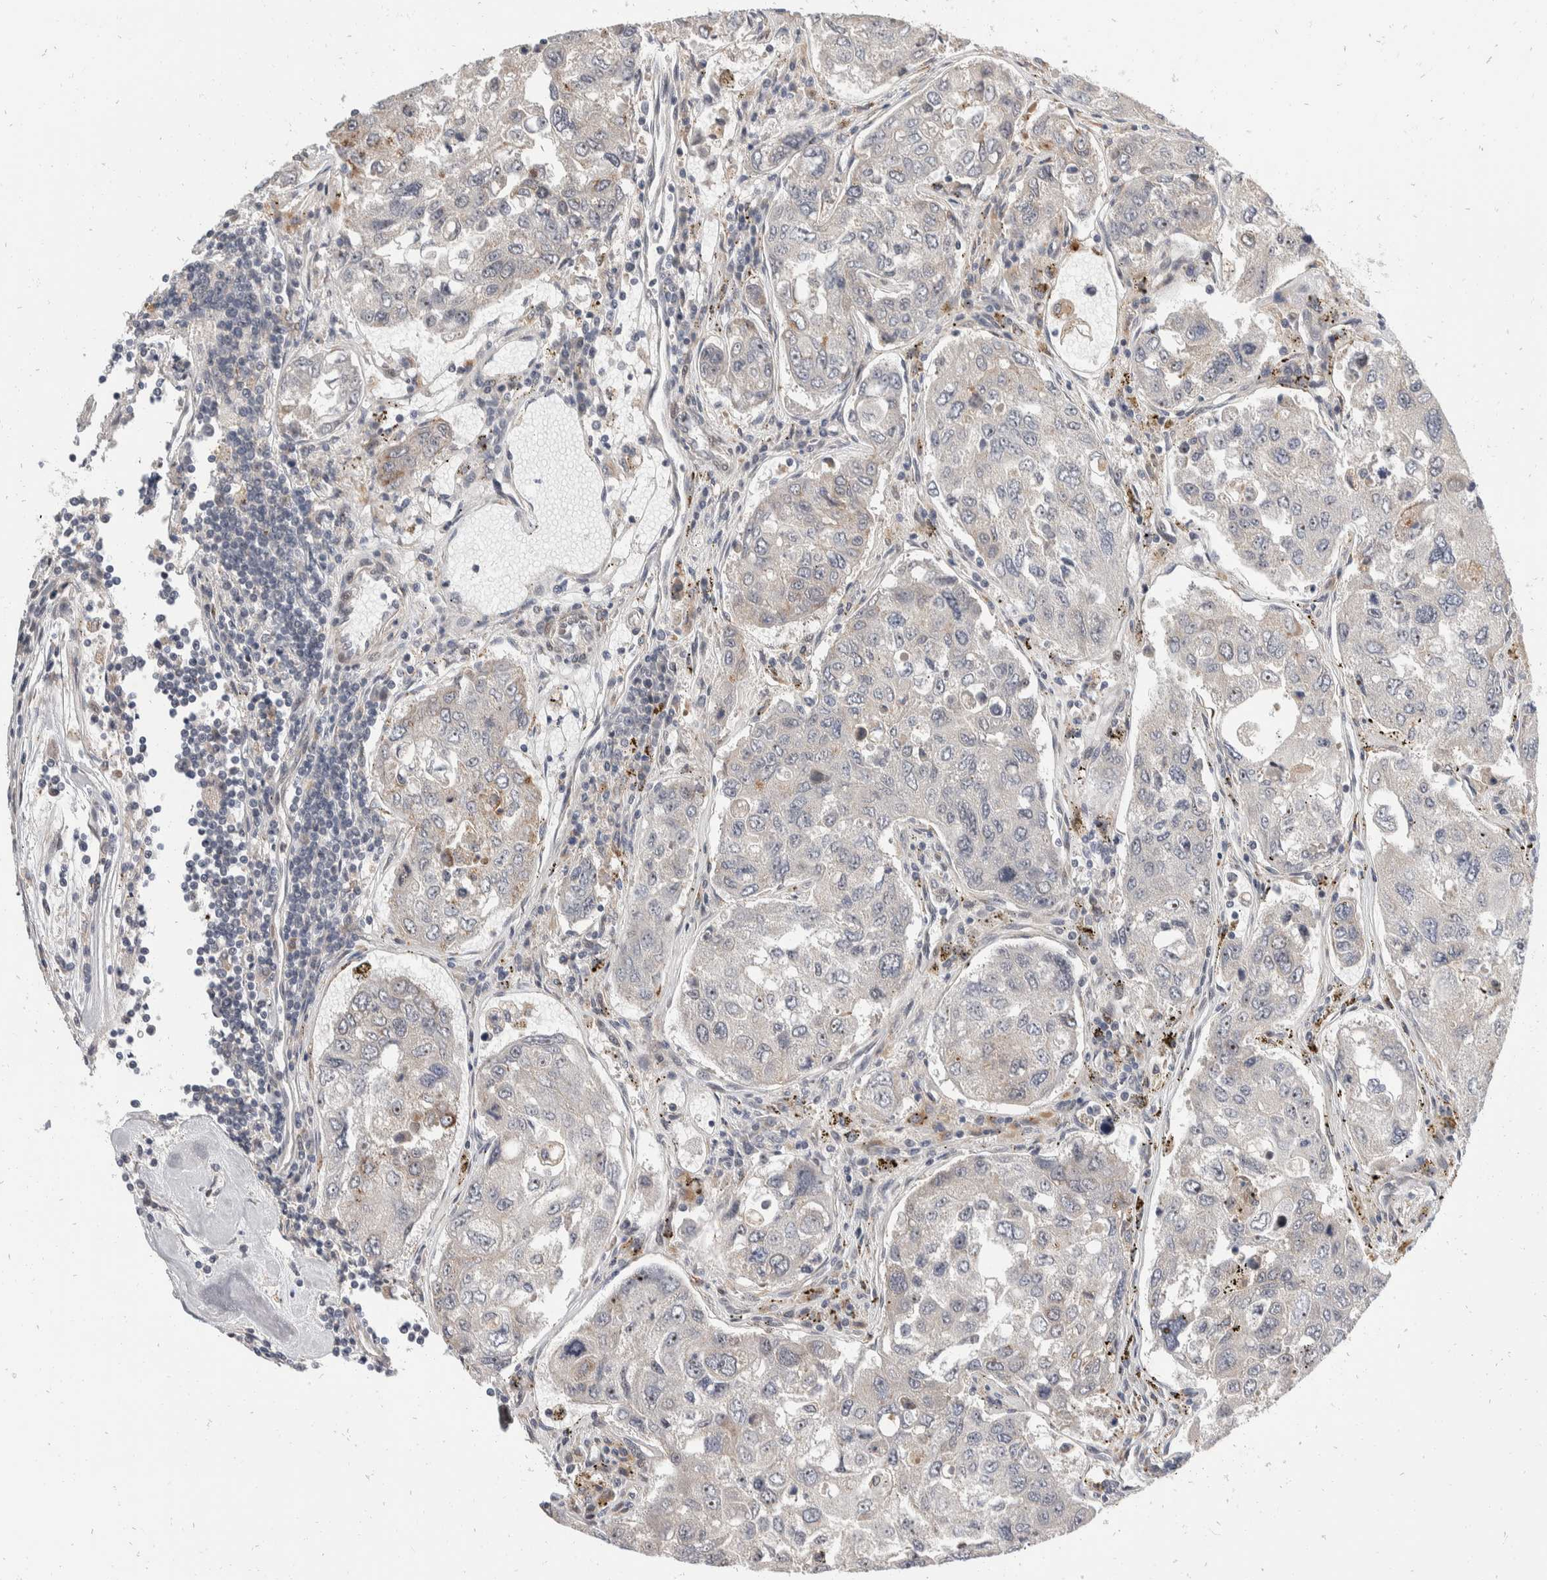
{"staining": {"intensity": "weak", "quantity": "<25%", "location": "cytoplasmic/membranous,nuclear"}, "tissue": "urothelial cancer", "cell_type": "Tumor cells", "image_type": "cancer", "snomed": [{"axis": "morphology", "description": "Urothelial carcinoma, High grade"}, {"axis": "topography", "description": "Lymph node"}, {"axis": "topography", "description": "Urinary bladder"}], "caption": "There is no significant expression in tumor cells of urothelial carcinoma (high-grade).", "gene": "ZNF703", "patient": {"sex": "male", "age": 51}}